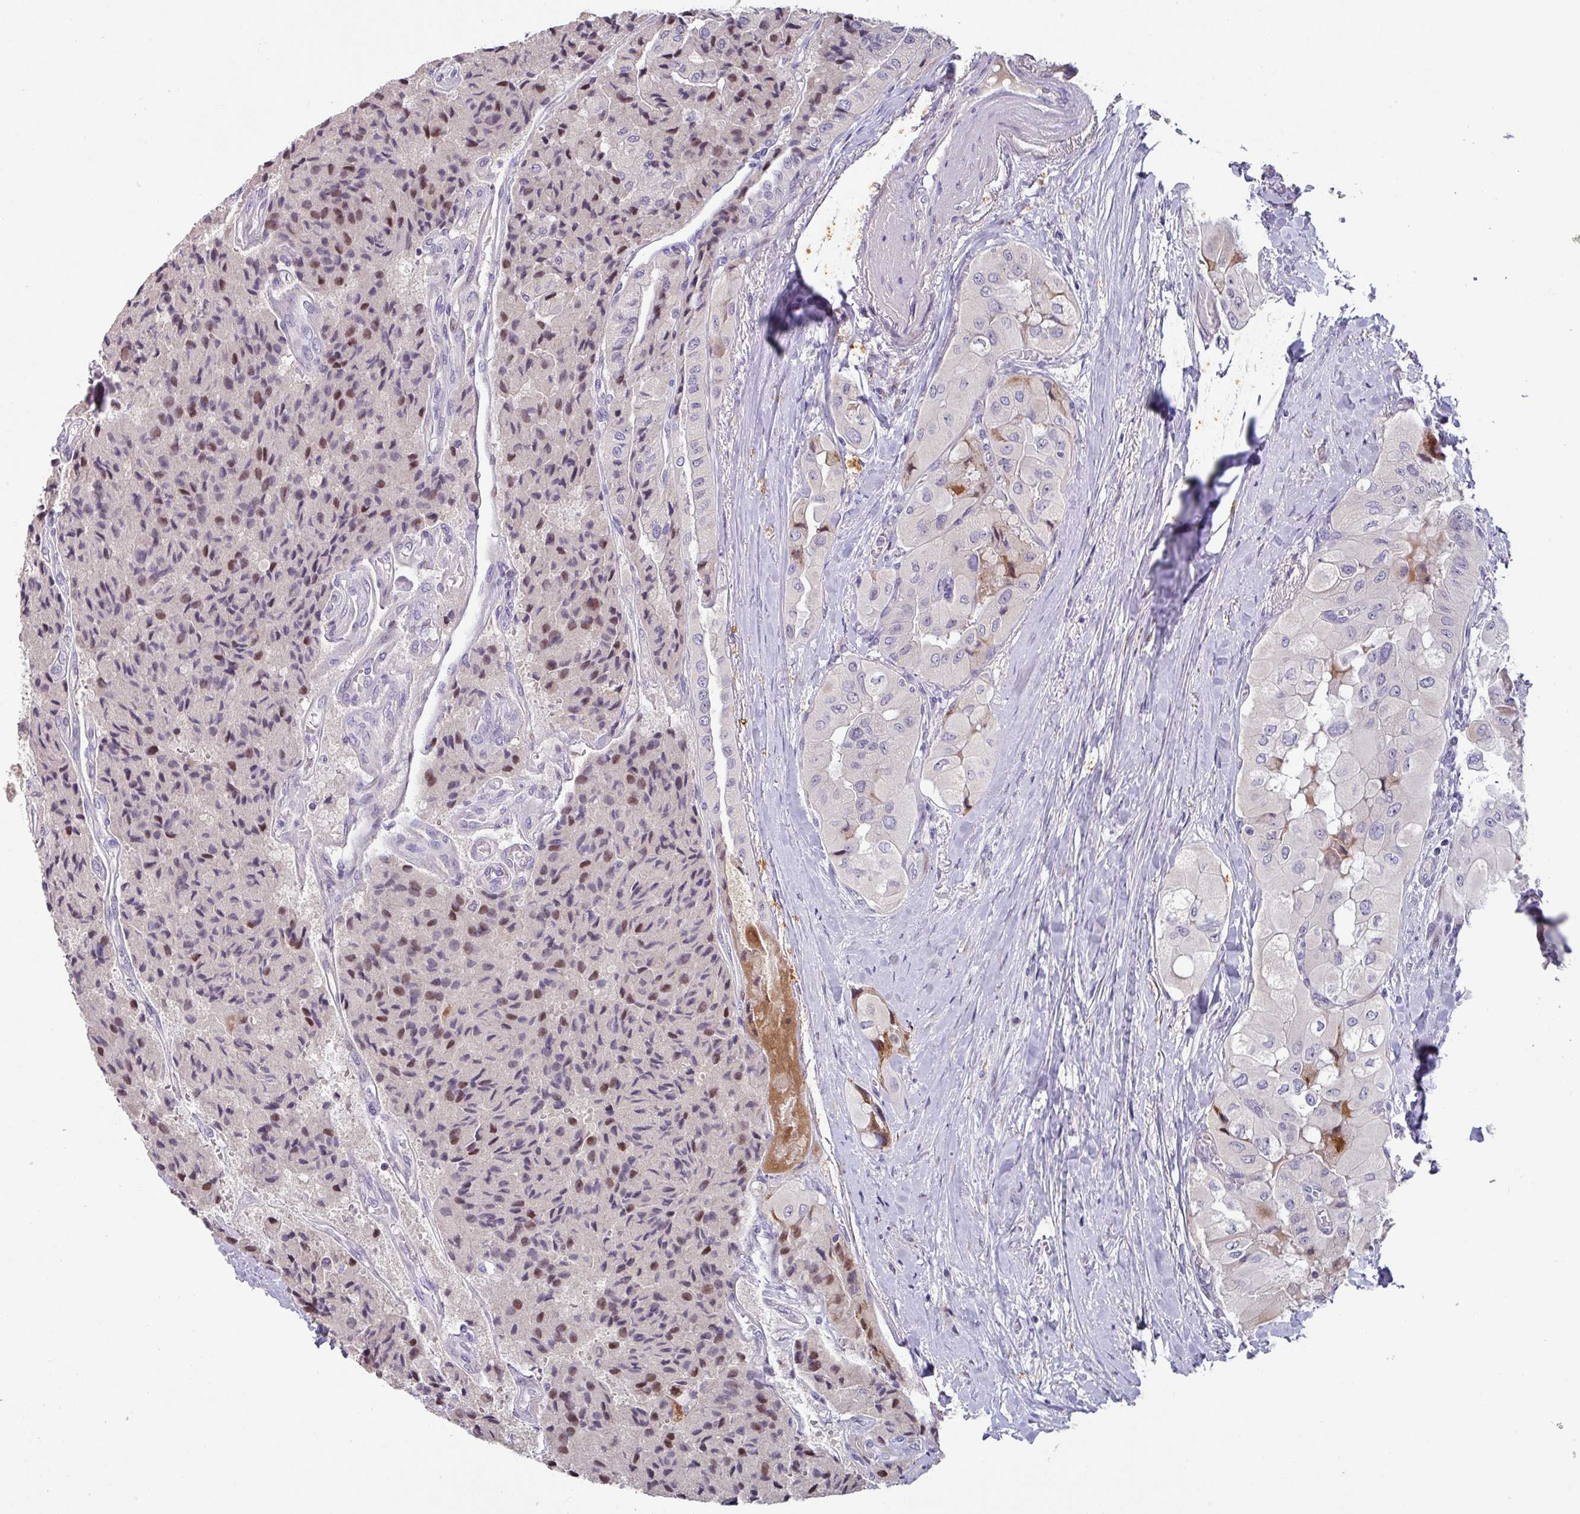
{"staining": {"intensity": "moderate", "quantity": "25%-75%", "location": "nuclear"}, "tissue": "thyroid cancer", "cell_type": "Tumor cells", "image_type": "cancer", "snomed": [{"axis": "morphology", "description": "Normal tissue, NOS"}, {"axis": "morphology", "description": "Papillary adenocarcinoma, NOS"}, {"axis": "topography", "description": "Thyroid gland"}], "caption": "Protein staining of thyroid papillary adenocarcinoma tissue demonstrates moderate nuclear positivity in about 25%-75% of tumor cells. Immunohistochemistry stains the protein in brown and the nuclei are stained blue.", "gene": "KLHL3", "patient": {"sex": "female", "age": 59}}